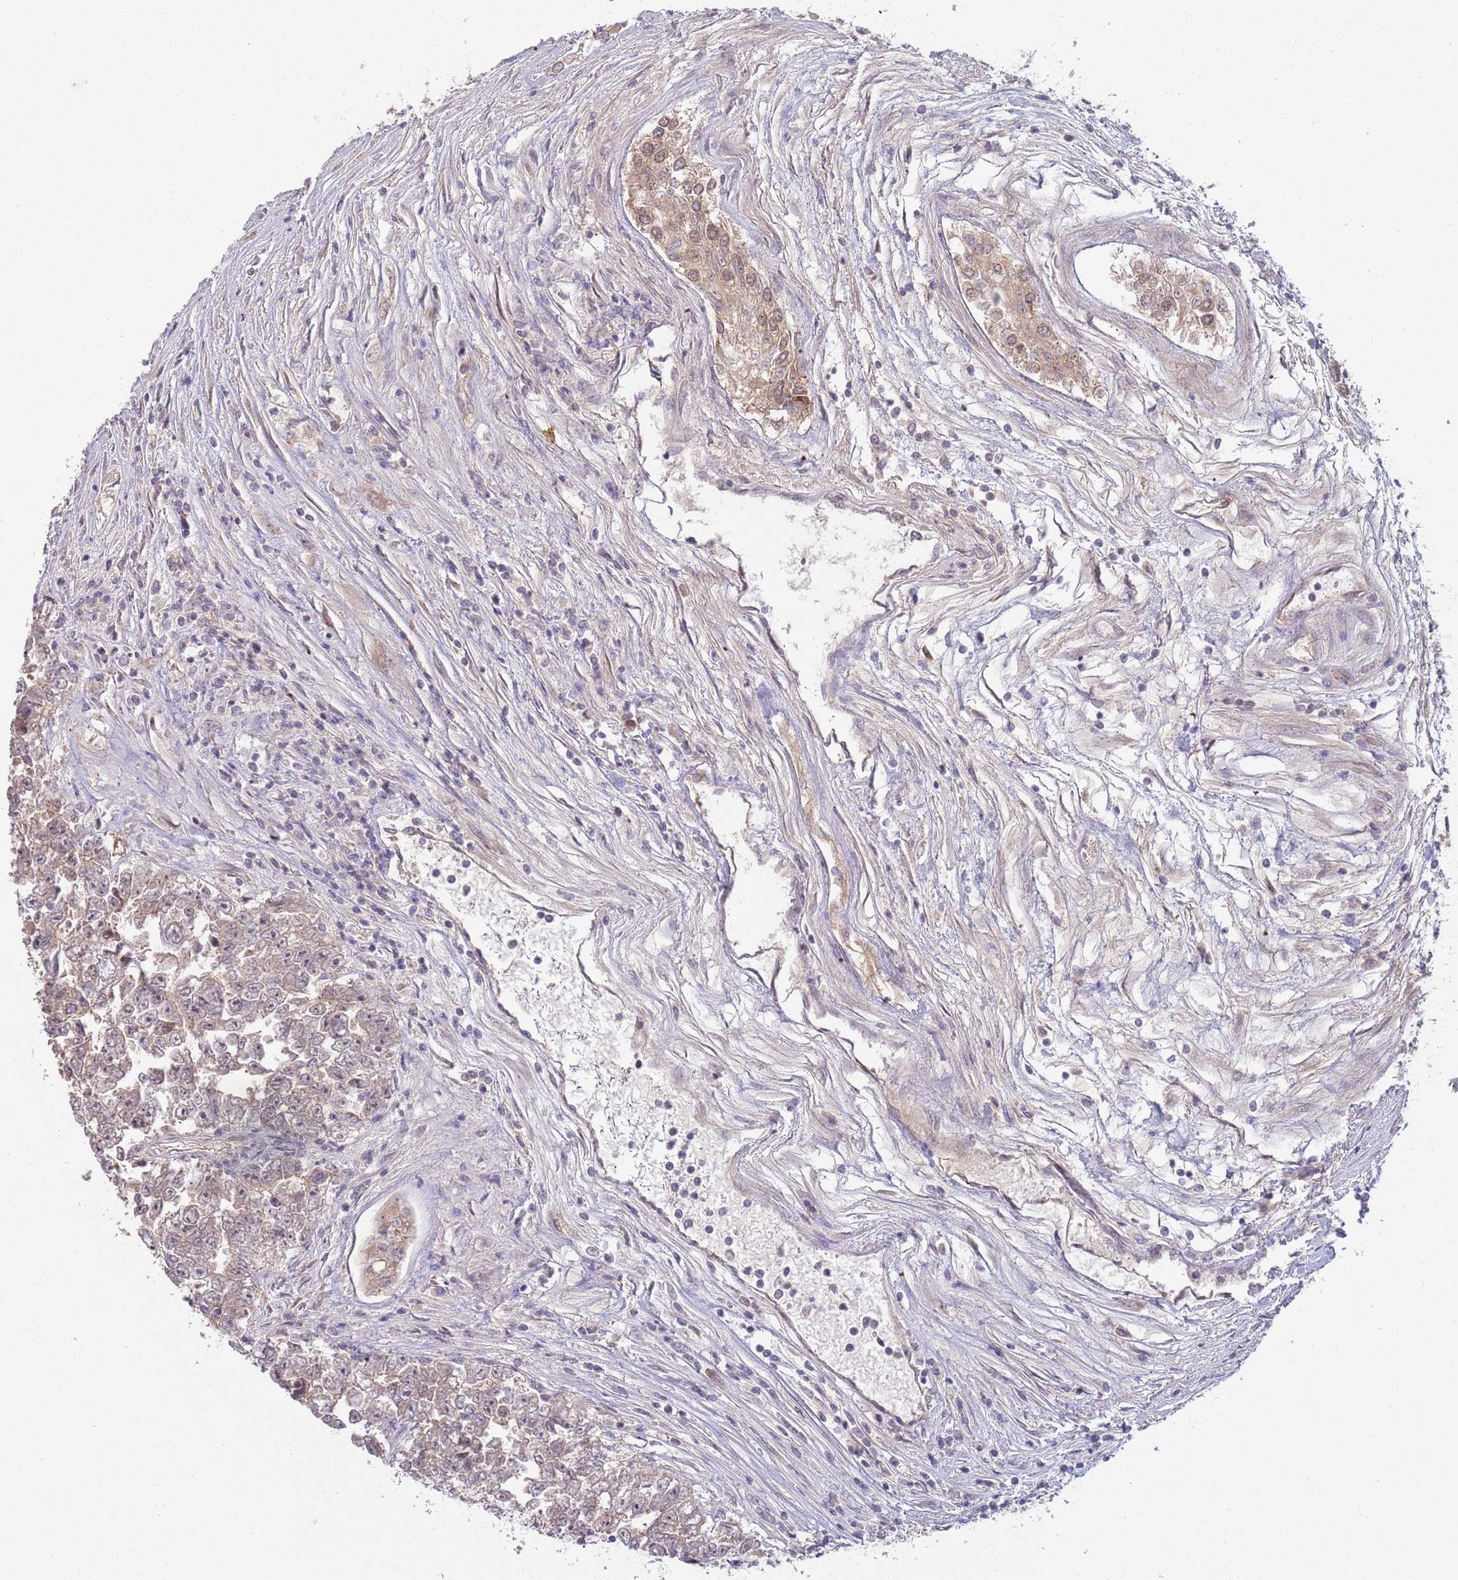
{"staining": {"intensity": "negative", "quantity": "none", "location": "none"}, "tissue": "testis cancer", "cell_type": "Tumor cells", "image_type": "cancer", "snomed": [{"axis": "morphology", "description": "Carcinoma, Embryonal, NOS"}, {"axis": "topography", "description": "Testis"}], "caption": "A histopathology image of embryonal carcinoma (testis) stained for a protein shows no brown staining in tumor cells. (IHC, brightfield microscopy, high magnification).", "gene": "SAV1", "patient": {"sex": "male", "age": 25}}